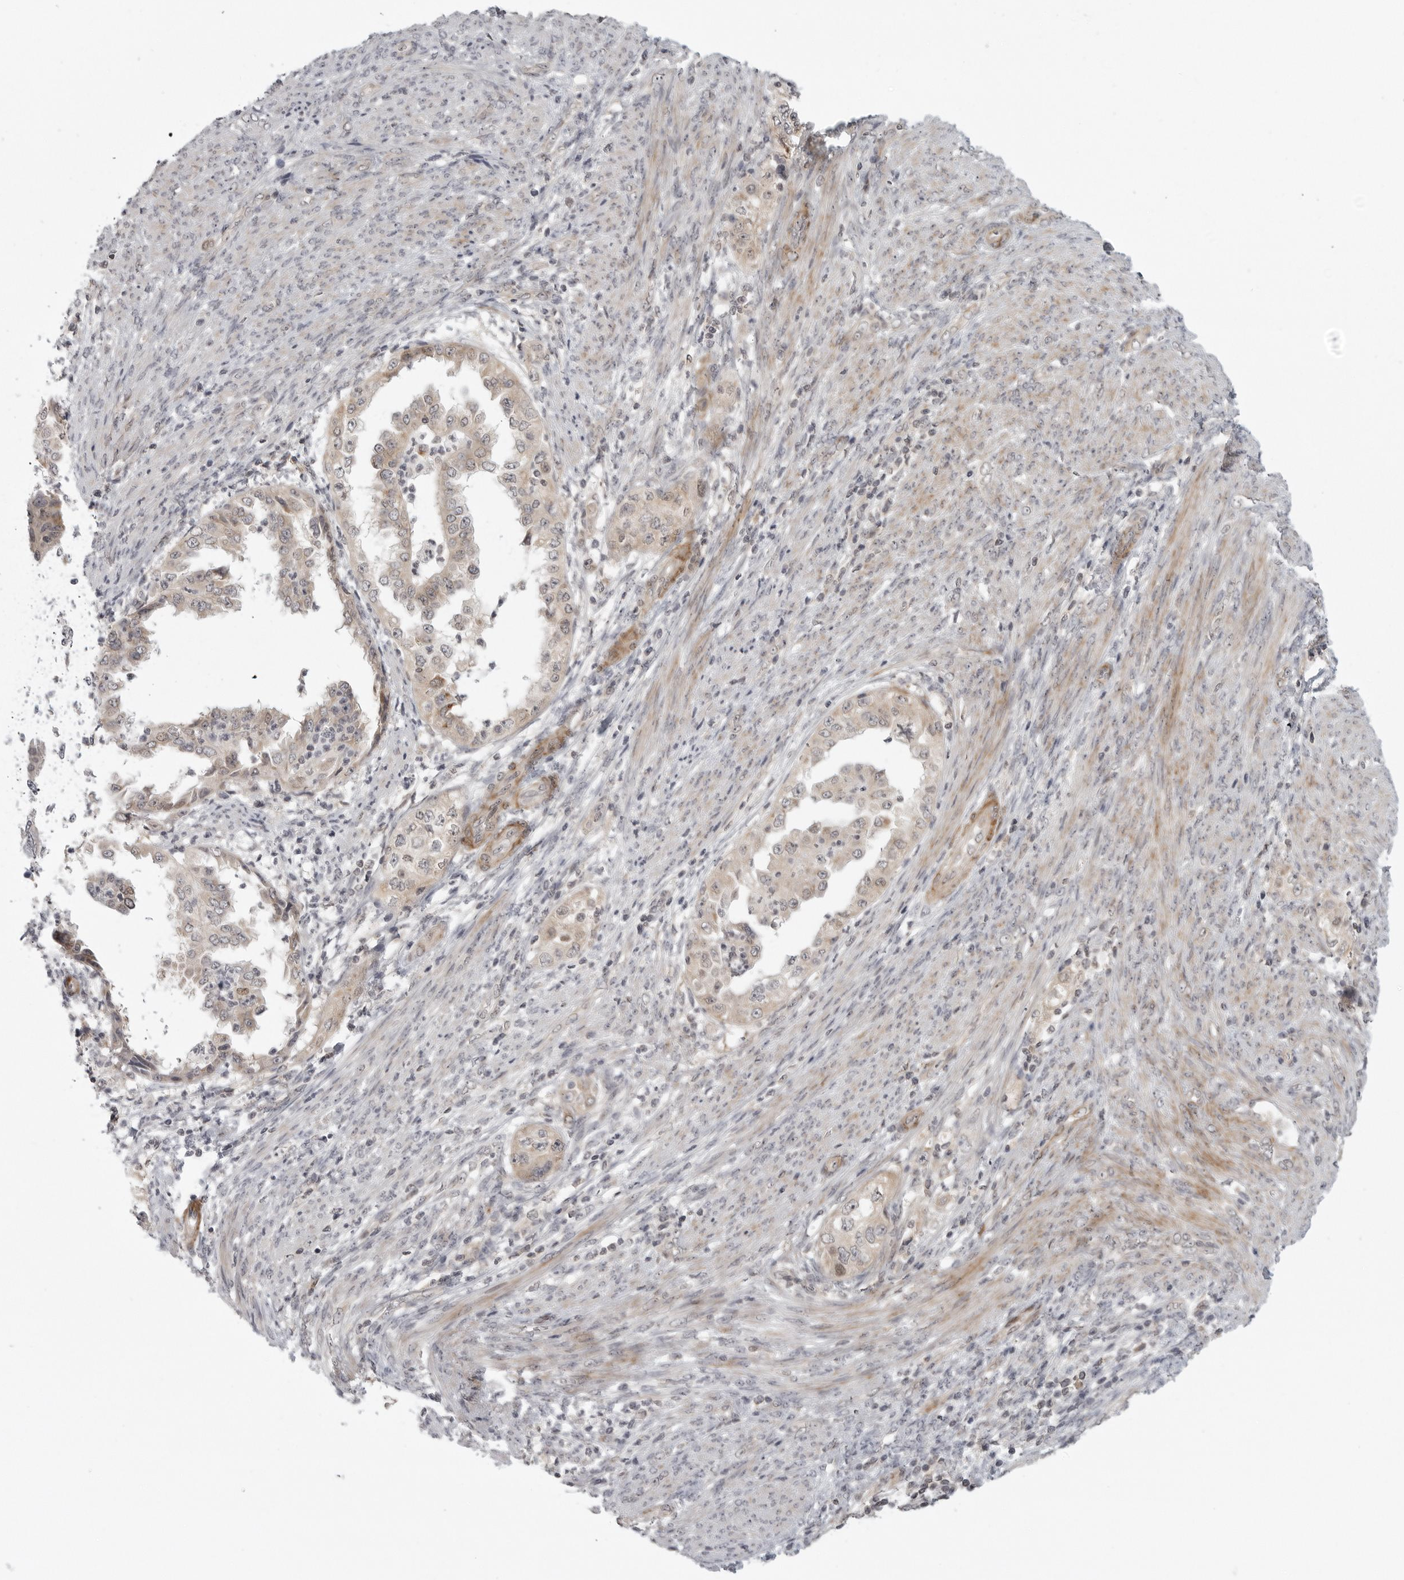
{"staining": {"intensity": "moderate", "quantity": "<25%", "location": "cytoplasmic/membranous"}, "tissue": "endometrial cancer", "cell_type": "Tumor cells", "image_type": "cancer", "snomed": [{"axis": "morphology", "description": "Adenocarcinoma, NOS"}, {"axis": "topography", "description": "Endometrium"}], "caption": "Moderate cytoplasmic/membranous staining for a protein is appreciated in approximately <25% of tumor cells of endometrial adenocarcinoma using immunohistochemistry.", "gene": "TUT4", "patient": {"sex": "female", "age": 85}}